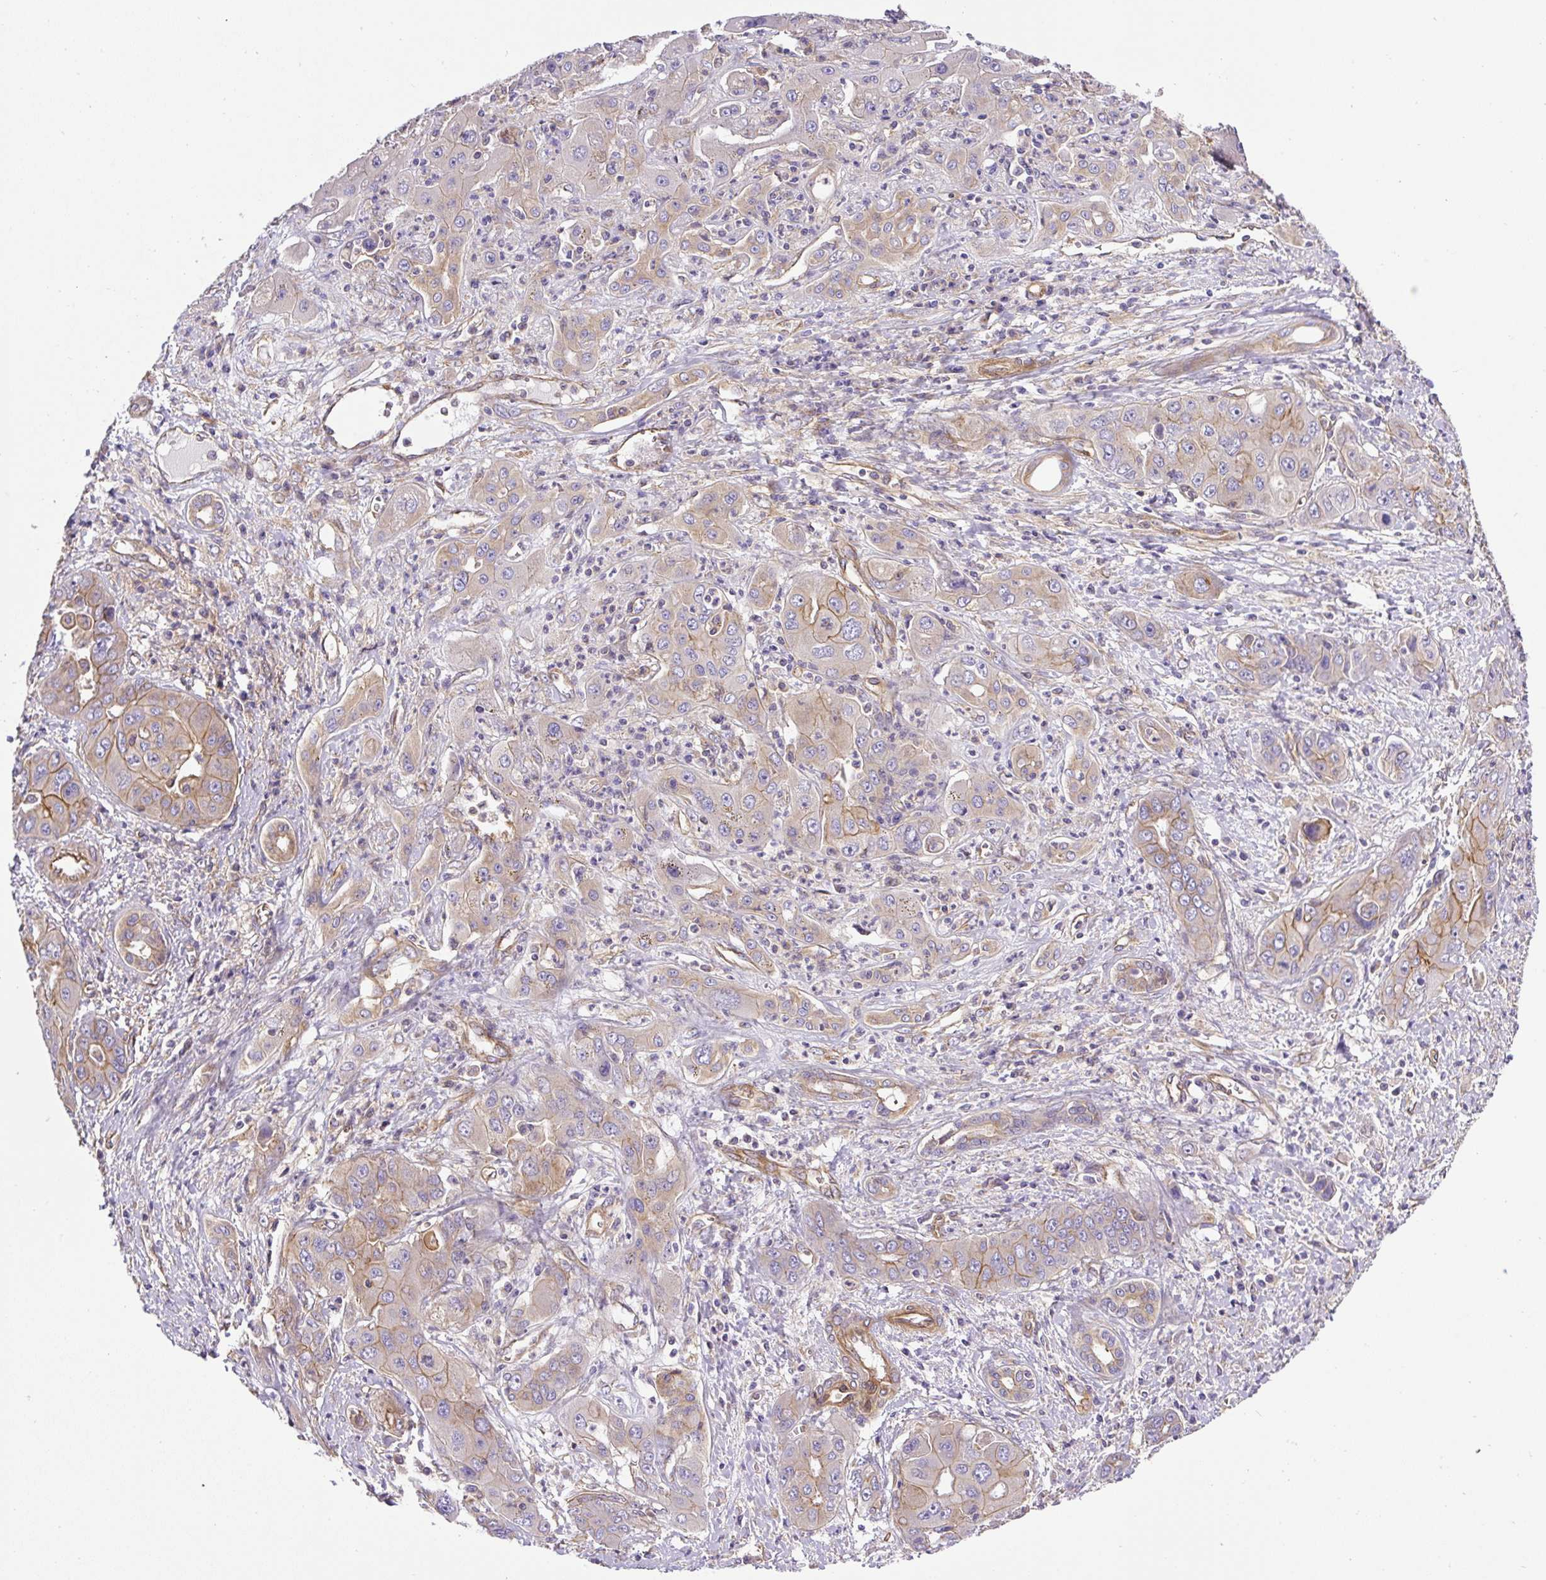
{"staining": {"intensity": "weak", "quantity": "25%-75%", "location": "cytoplasmic/membranous"}, "tissue": "liver cancer", "cell_type": "Tumor cells", "image_type": "cancer", "snomed": [{"axis": "morphology", "description": "Cholangiocarcinoma"}, {"axis": "topography", "description": "Liver"}], "caption": "Tumor cells demonstrate low levels of weak cytoplasmic/membranous expression in about 25%-75% of cells in human liver cholangiocarcinoma. (DAB (3,3'-diaminobenzidine) = brown stain, brightfield microscopy at high magnification).", "gene": "DCTN1", "patient": {"sex": "male", "age": 67}}